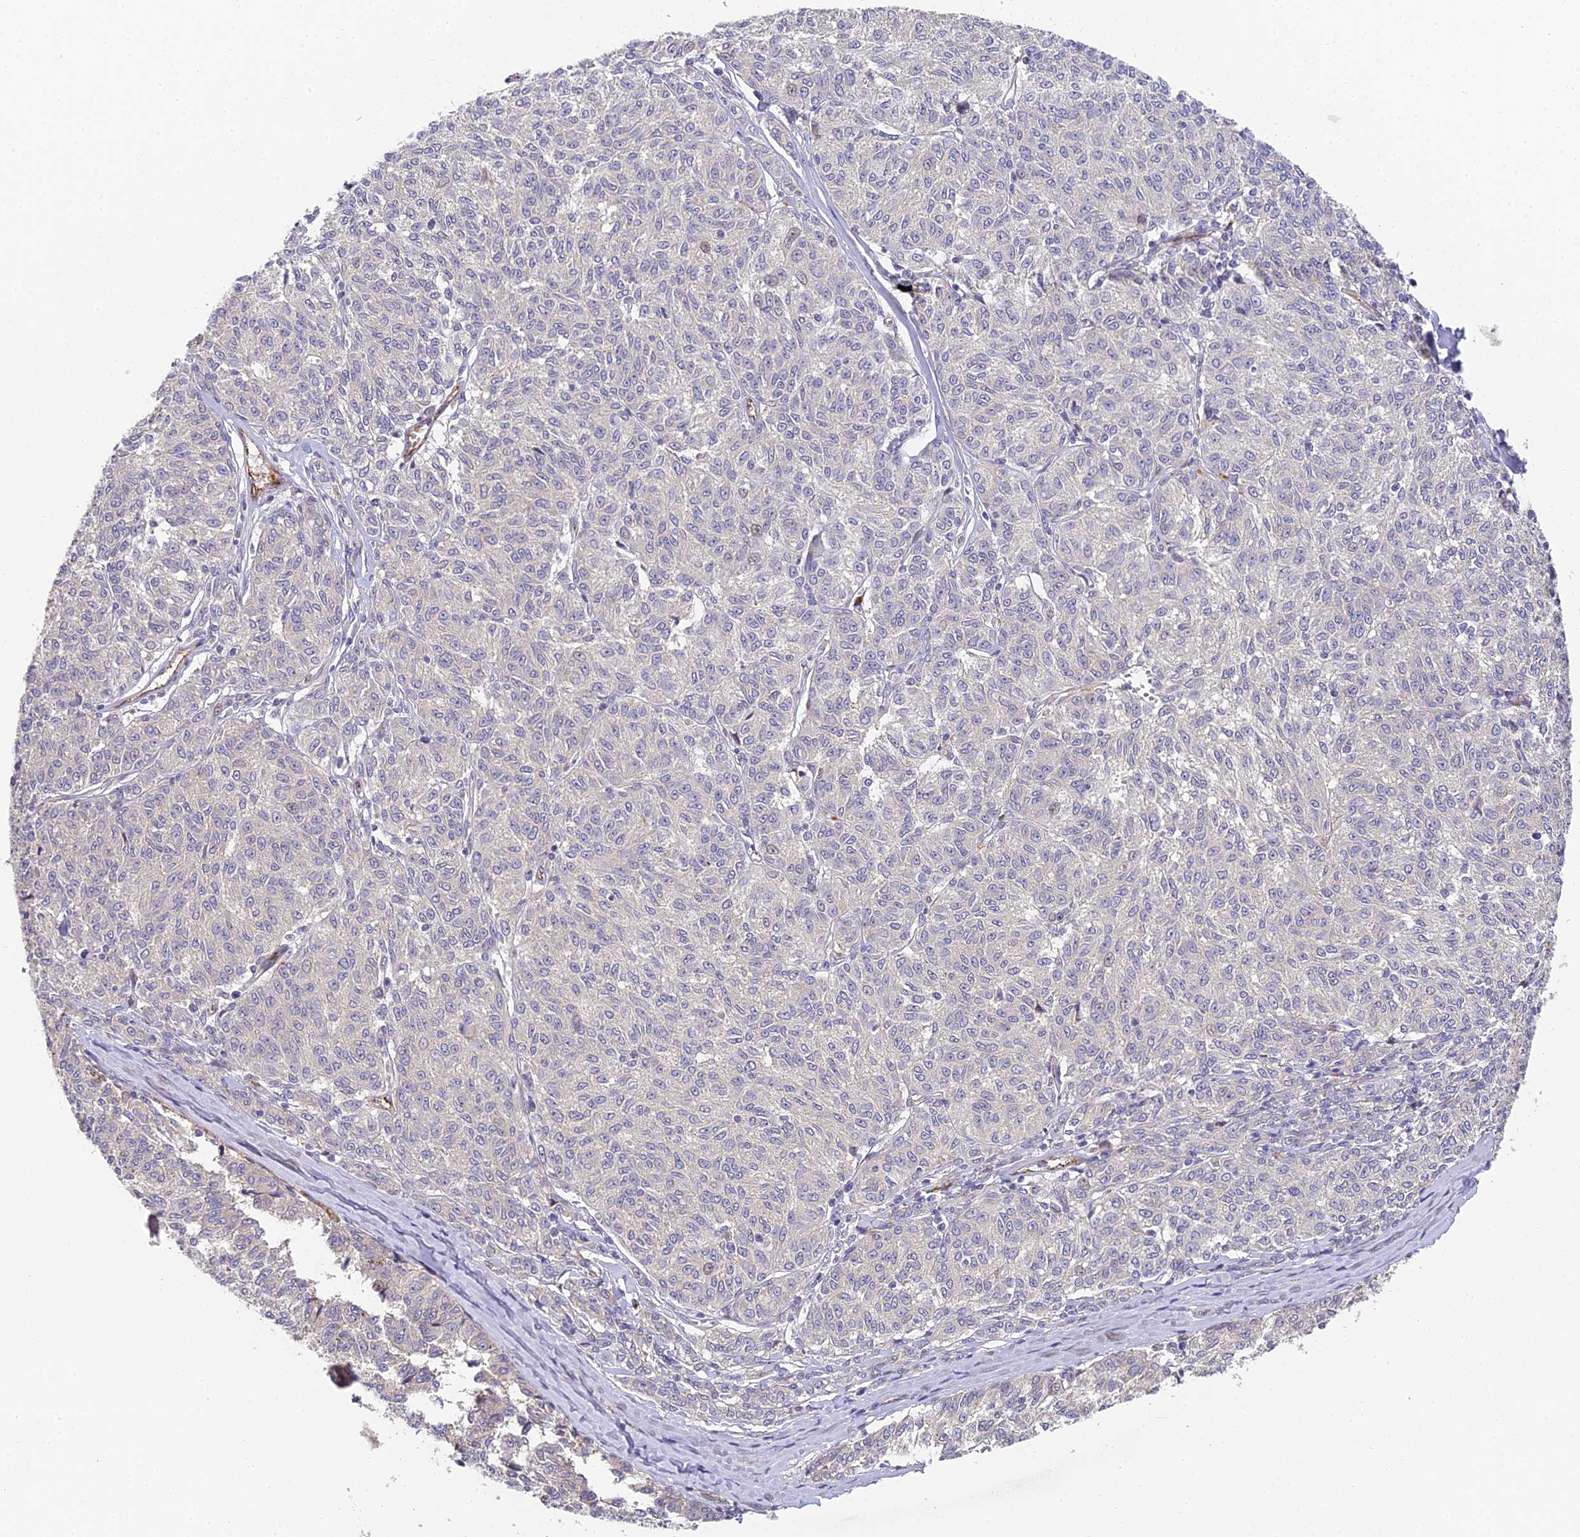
{"staining": {"intensity": "negative", "quantity": "none", "location": "none"}, "tissue": "melanoma", "cell_type": "Tumor cells", "image_type": "cancer", "snomed": [{"axis": "morphology", "description": "Malignant melanoma, NOS"}, {"axis": "topography", "description": "Skin"}], "caption": "Melanoma stained for a protein using immunohistochemistry displays no staining tumor cells.", "gene": "DNAAF10", "patient": {"sex": "female", "age": 72}}